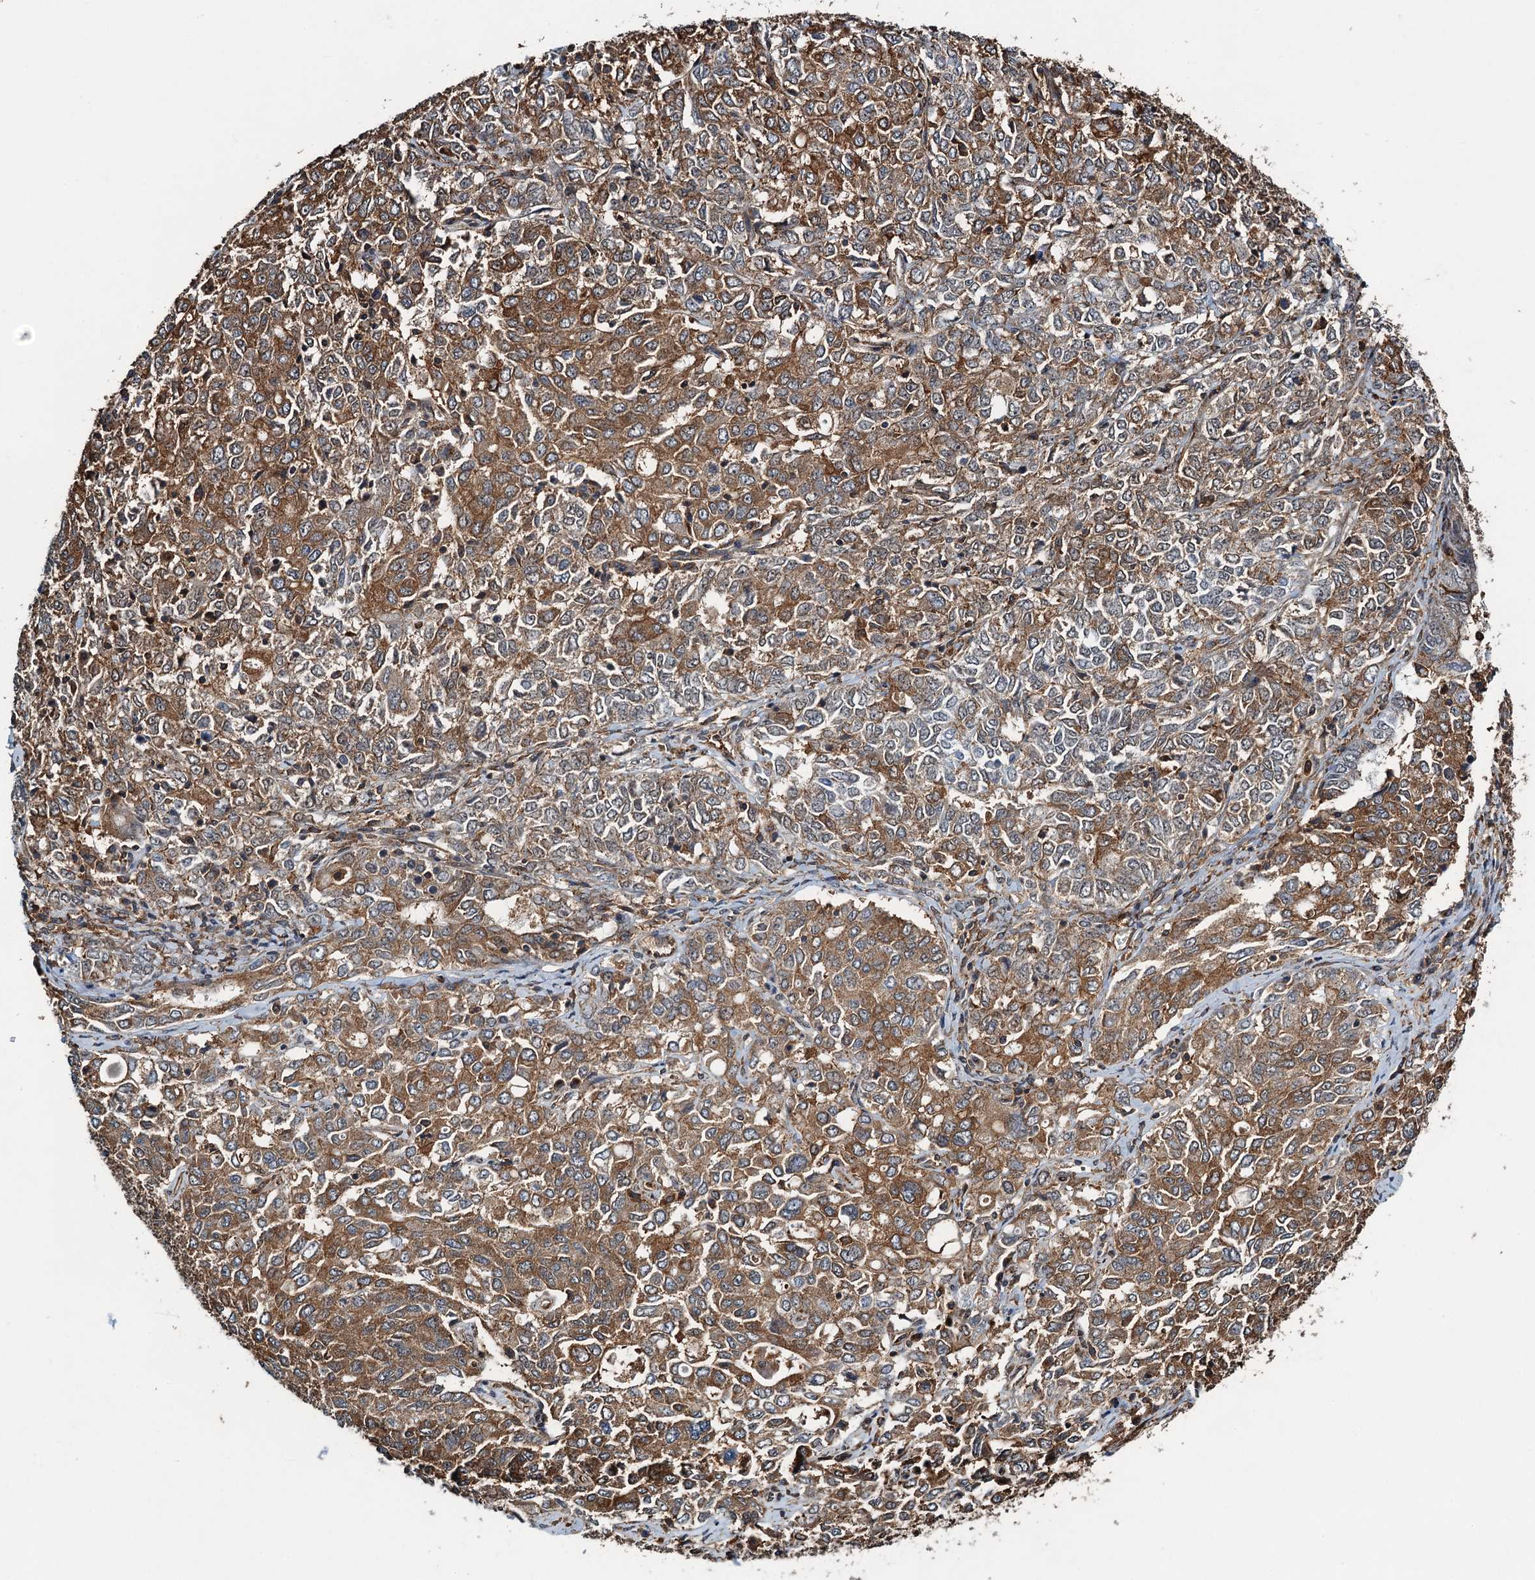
{"staining": {"intensity": "moderate", "quantity": ">75%", "location": "cytoplasmic/membranous"}, "tissue": "ovarian cancer", "cell_type": "Tumor cells", "image_type": "cancer", "snomed": [{"axis": "morphology", "description": "Carcinoma, endometroid"}, {"axis": "topography", "description": "Ovary"}], "caption": "High-power microscopy captured an immunohistochemistry image of endometroid carcinoma (ovarian), revealing moderate cytoplasmic/membranous positivity in approximately >75% of tumor cells. The staining was performed using DAB (3,3'-diaminobenzidine), with brown indicating positive protein expression. Nuclei are stained blue with hematoxylin.", "gene": "WHAMM", "patient": {"sex": "female", "age": 62}}